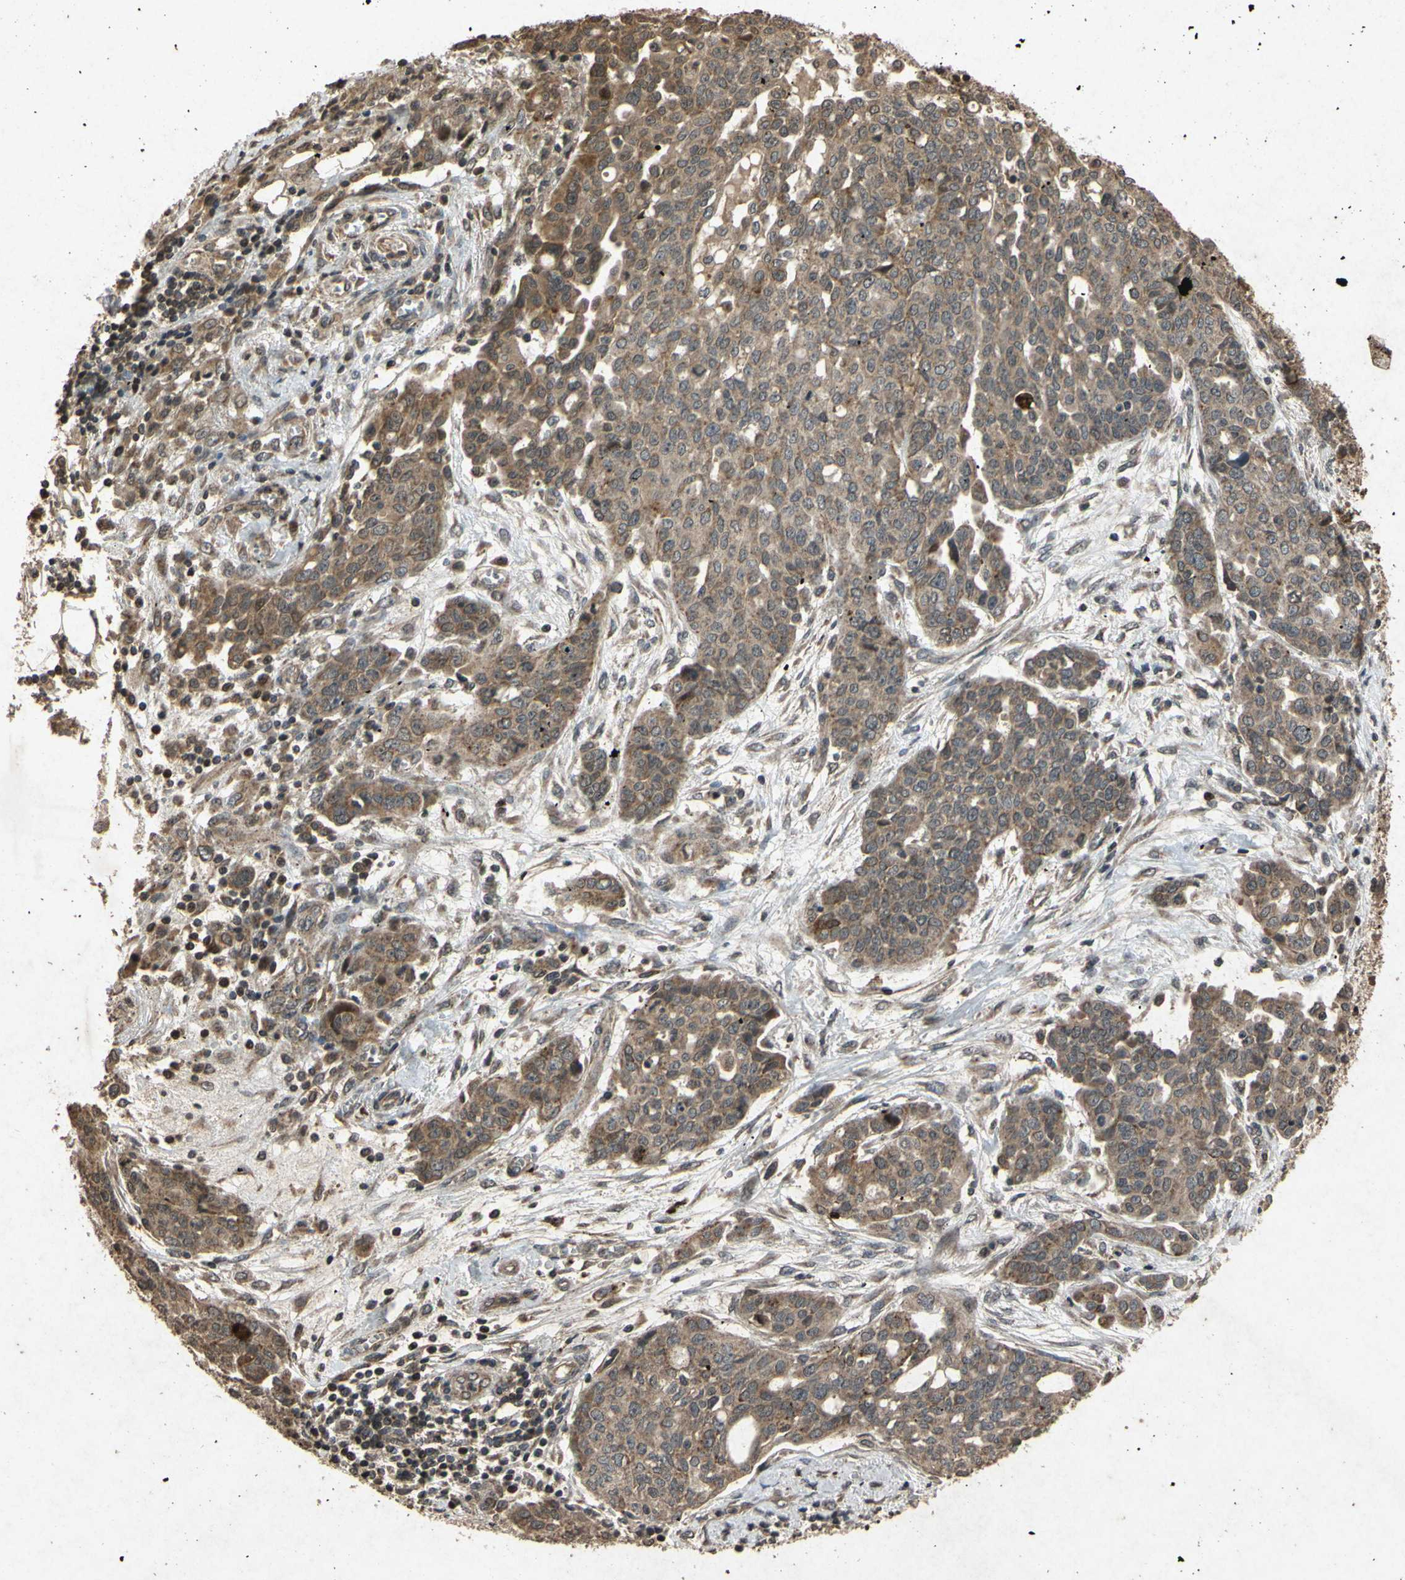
{"staining": {"intensity": "moderate", "quantity": ">75%", "location": "cytoplasmic/membranous"}, "tissue": "ovarian cancer", "cell_type": "Tumor cells", "image_type": "cancer", "snomed": [{"axis": "morphology", "description": "Cystadenocarcinoma, serous, NOS"}, {"axis": "topography", "description": "Soft tissue"}, {"axis": "topography", "description": "Ovary"}], "caption": "Immunohistochemistry histopathology image of human ovarian cancer stained for a protein (brown), which displays medium levels of moderate cytoplasmic/membranous expression in about >75% of tumor cells.", "gene": "ATP6V1H", "patient": {"sex": "female", "age": 57}}